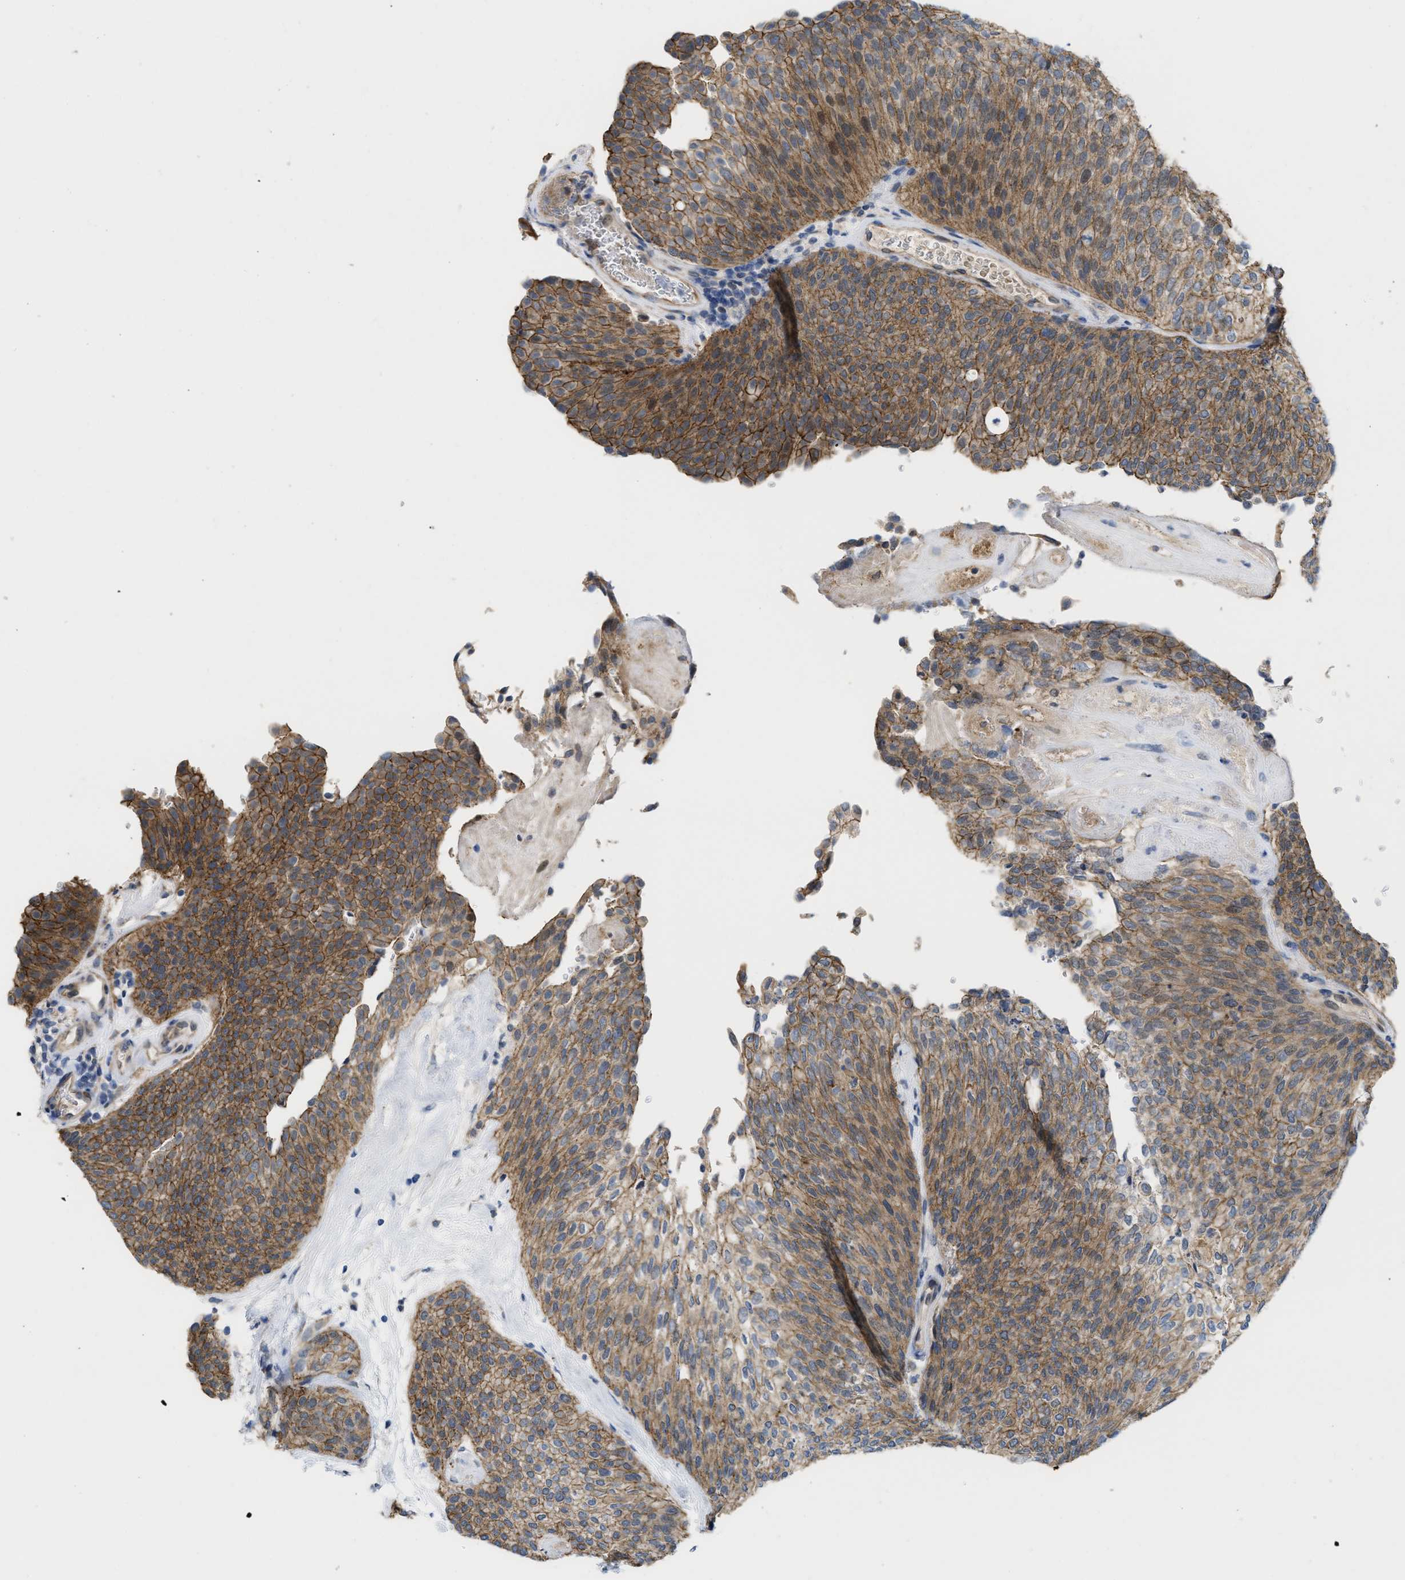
{"staining": {"intensity": "moderate", "quantity": ">75%", "location": "cytoplasmic/membranous"}, "tissue": "urothelial cancer", "cell_type": "Tumor cells", "image_type": "cancer", "snomed": [{"axis": "morphology", "description": "Urothelial carcinoma, Low grade"}, {"axis": "topography", "description": "Urinary bladder"}], "caption": "This is an image of IHC staining of urothelial carcinoma (low-grade), which shows moderate expression in the cytoplasmic/membranous of tumor cells.", "gene": "CDPF1", "patient": {"sex": "female", "age": 79}}